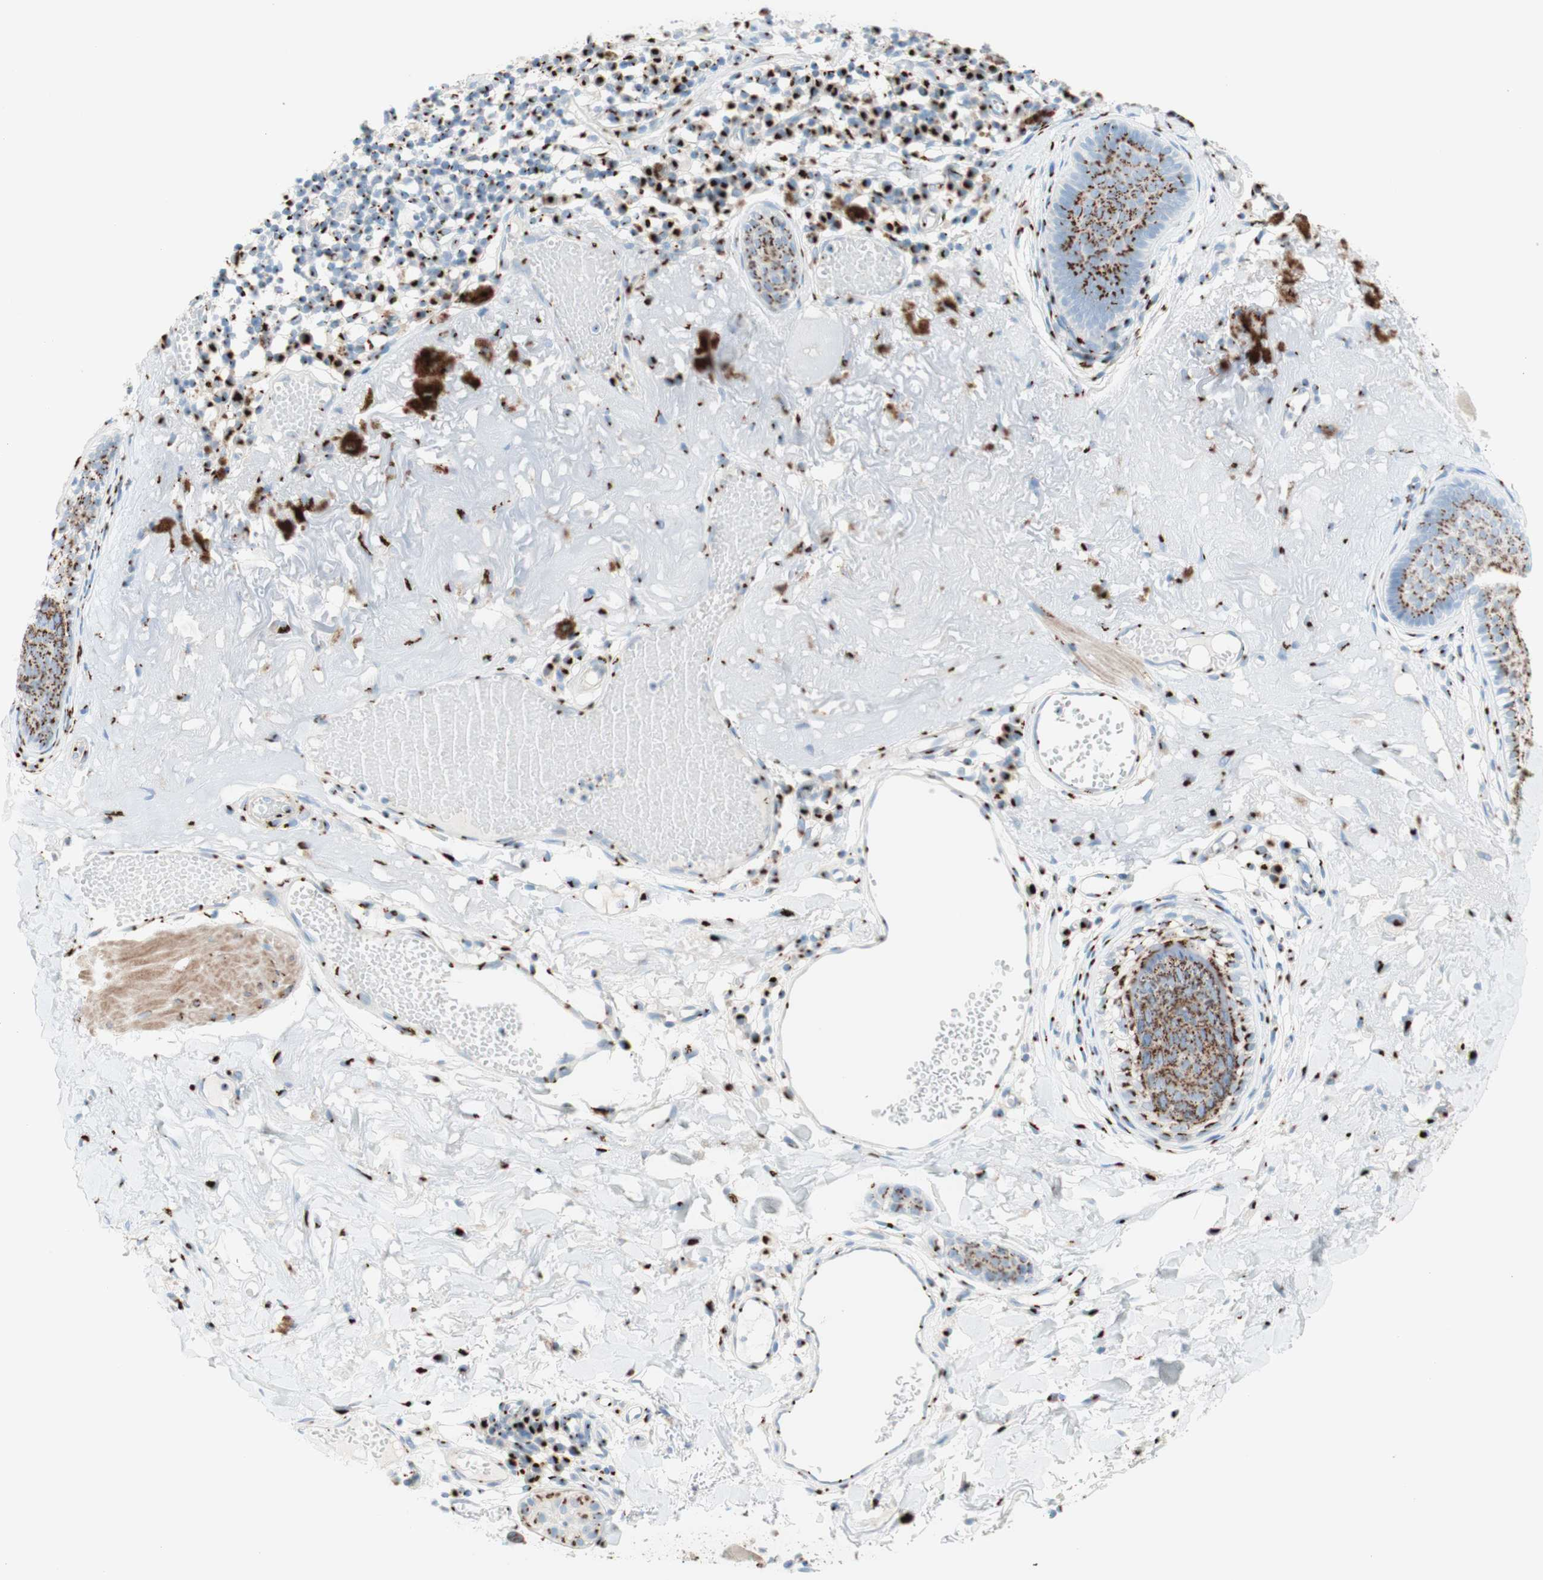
{"staining": {"intensity": "strong", "quantity": ">75%", "location": "cytoplasmic/membranous"}, "tissue": "melanoma", "cell_type": "Tumor cells", "image_type": "cancer", "snomed": [{"axis": "morphology", "description": "Malignant melanoma in situ"}, {"axis": "morphology", "description": "Malignant melanoma, NOS"}, {"axis": "topography", "description": "Skin"}], "caption": "Immunohistochemical staining of human melanoma reveals high levels of strong cytoplasmic/membranous expression in about >75% of tumor cells.", "gene": "GOLGB1", "patient": {"sex": "female", "age": 88}}